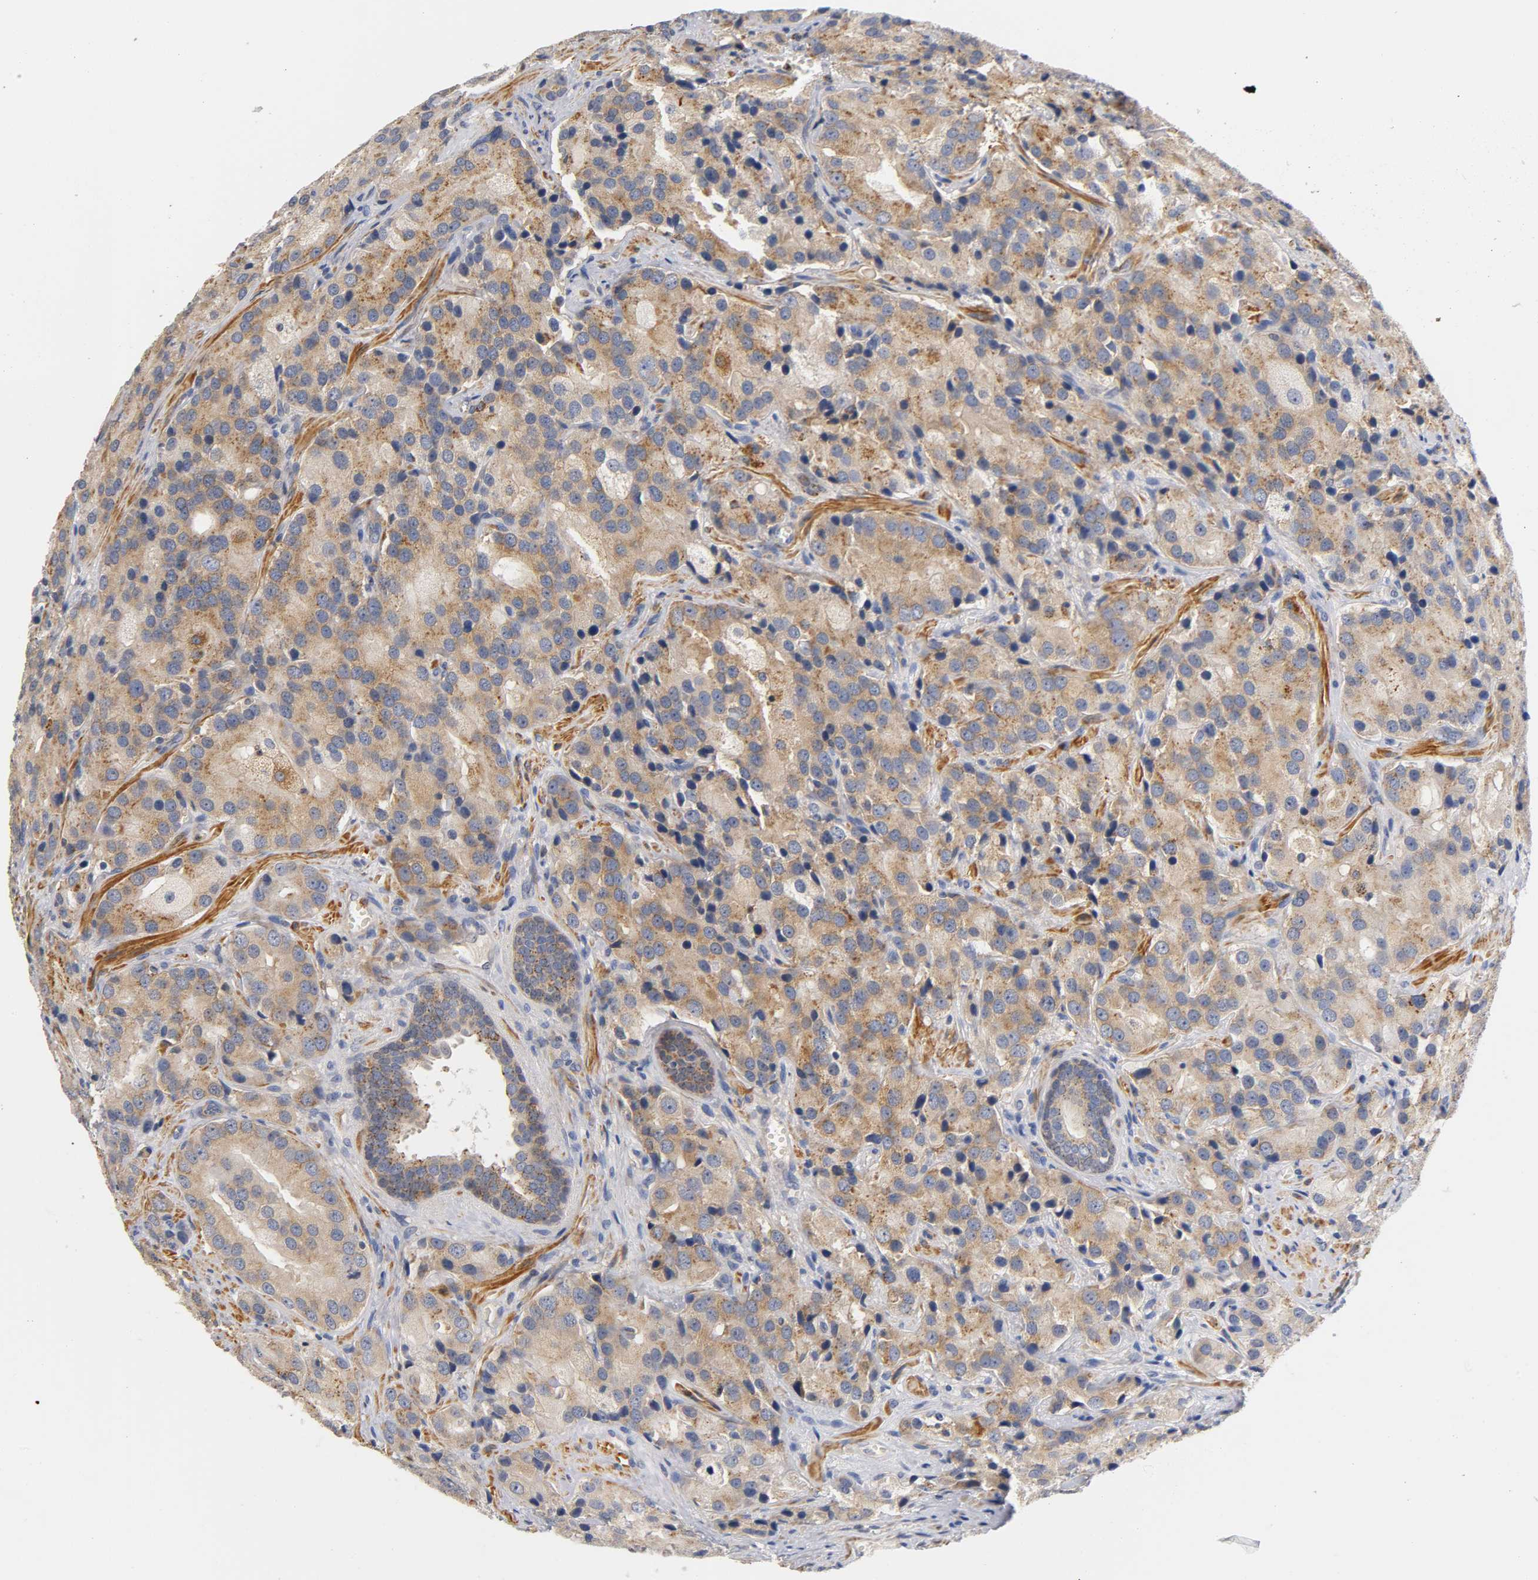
{"staining": {"intensity": "moderate", "quantity": "25%-75%", "location": "cytoplasmic/membranous"}, "tissue": "prostate cancer", "cell_type": "Tumor cells", "image_type": "cancer", "snomed": [{"axis": "morphology", "description": "Adenocarcinoma, High grade"}, {"axis": "topography", "description": "Prostate"}], "caption": "Prostate cancer (adenocarcinoma (high-grade)) stained with IHC demonstrates moderate cytoplasmic/membranous expression in about 25%-75% of tumor cells. The staining is performed using DAB brown chromogen to label protein expression. The nuclei are counter-stained blue using hematoxylin.", "gene": "SEMA5A", "patient": {"sex": "male", "age": 70}}